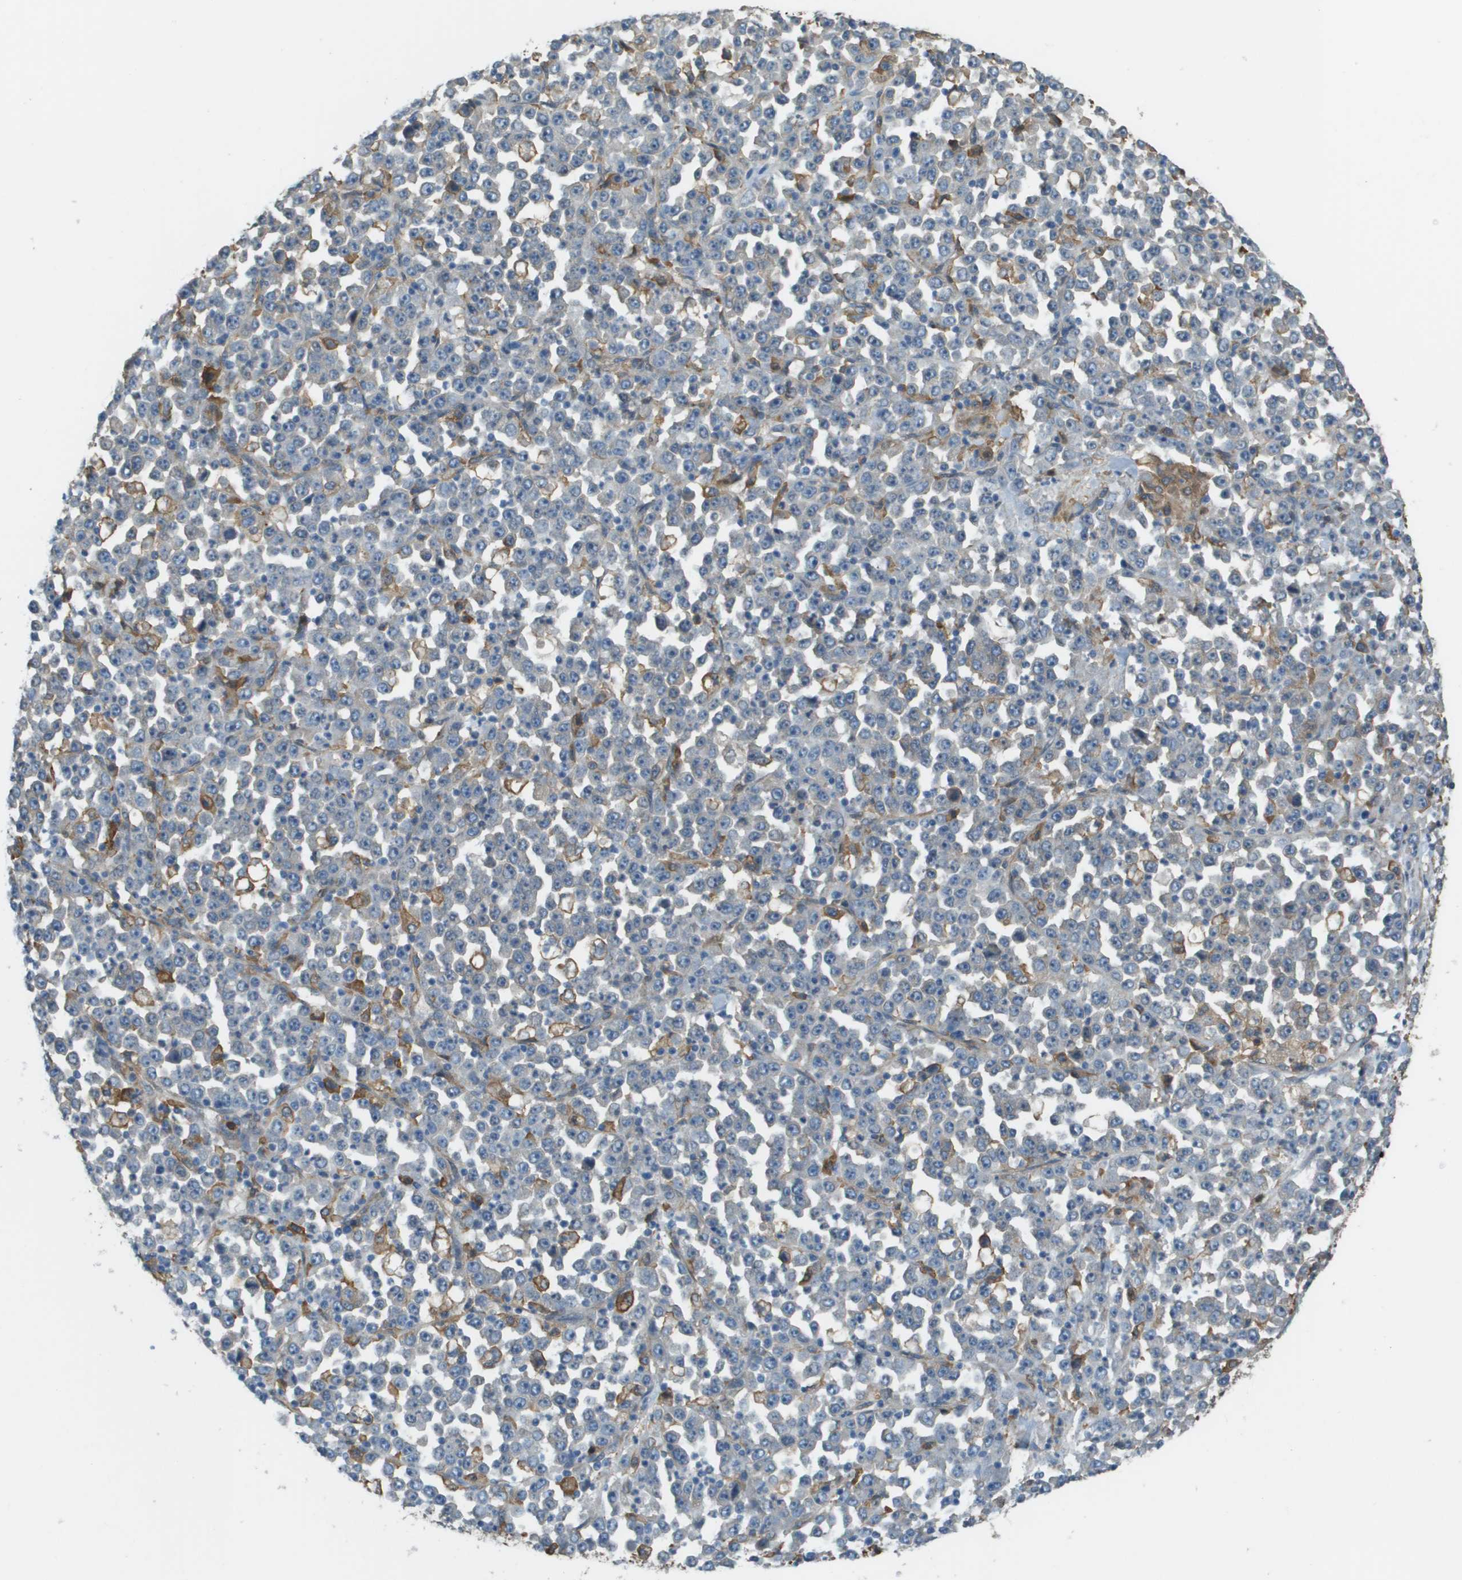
{"staining": {"intensity": "negative", "quantity": "none", "location": "none"}, "tissue": "stomach cancer", "cell_type": "Tumor cells", "image_type": "cancer", "snomed": [{"axis": "morphology", "description": "Normal tissue, NOS"}, {"axis": "morphology", "description": "Adenocarcinoma, NOS"}, {"axis": "topography", "description": "Stomach, upper"}, {"axis": "topography", "description": "Stomach"}], "caption": "The micrograph shows no significant positivity in tumor cells of stomach cancer.", "gene": "CORO1B", "patient": {"sex": "male", "age": 59}}